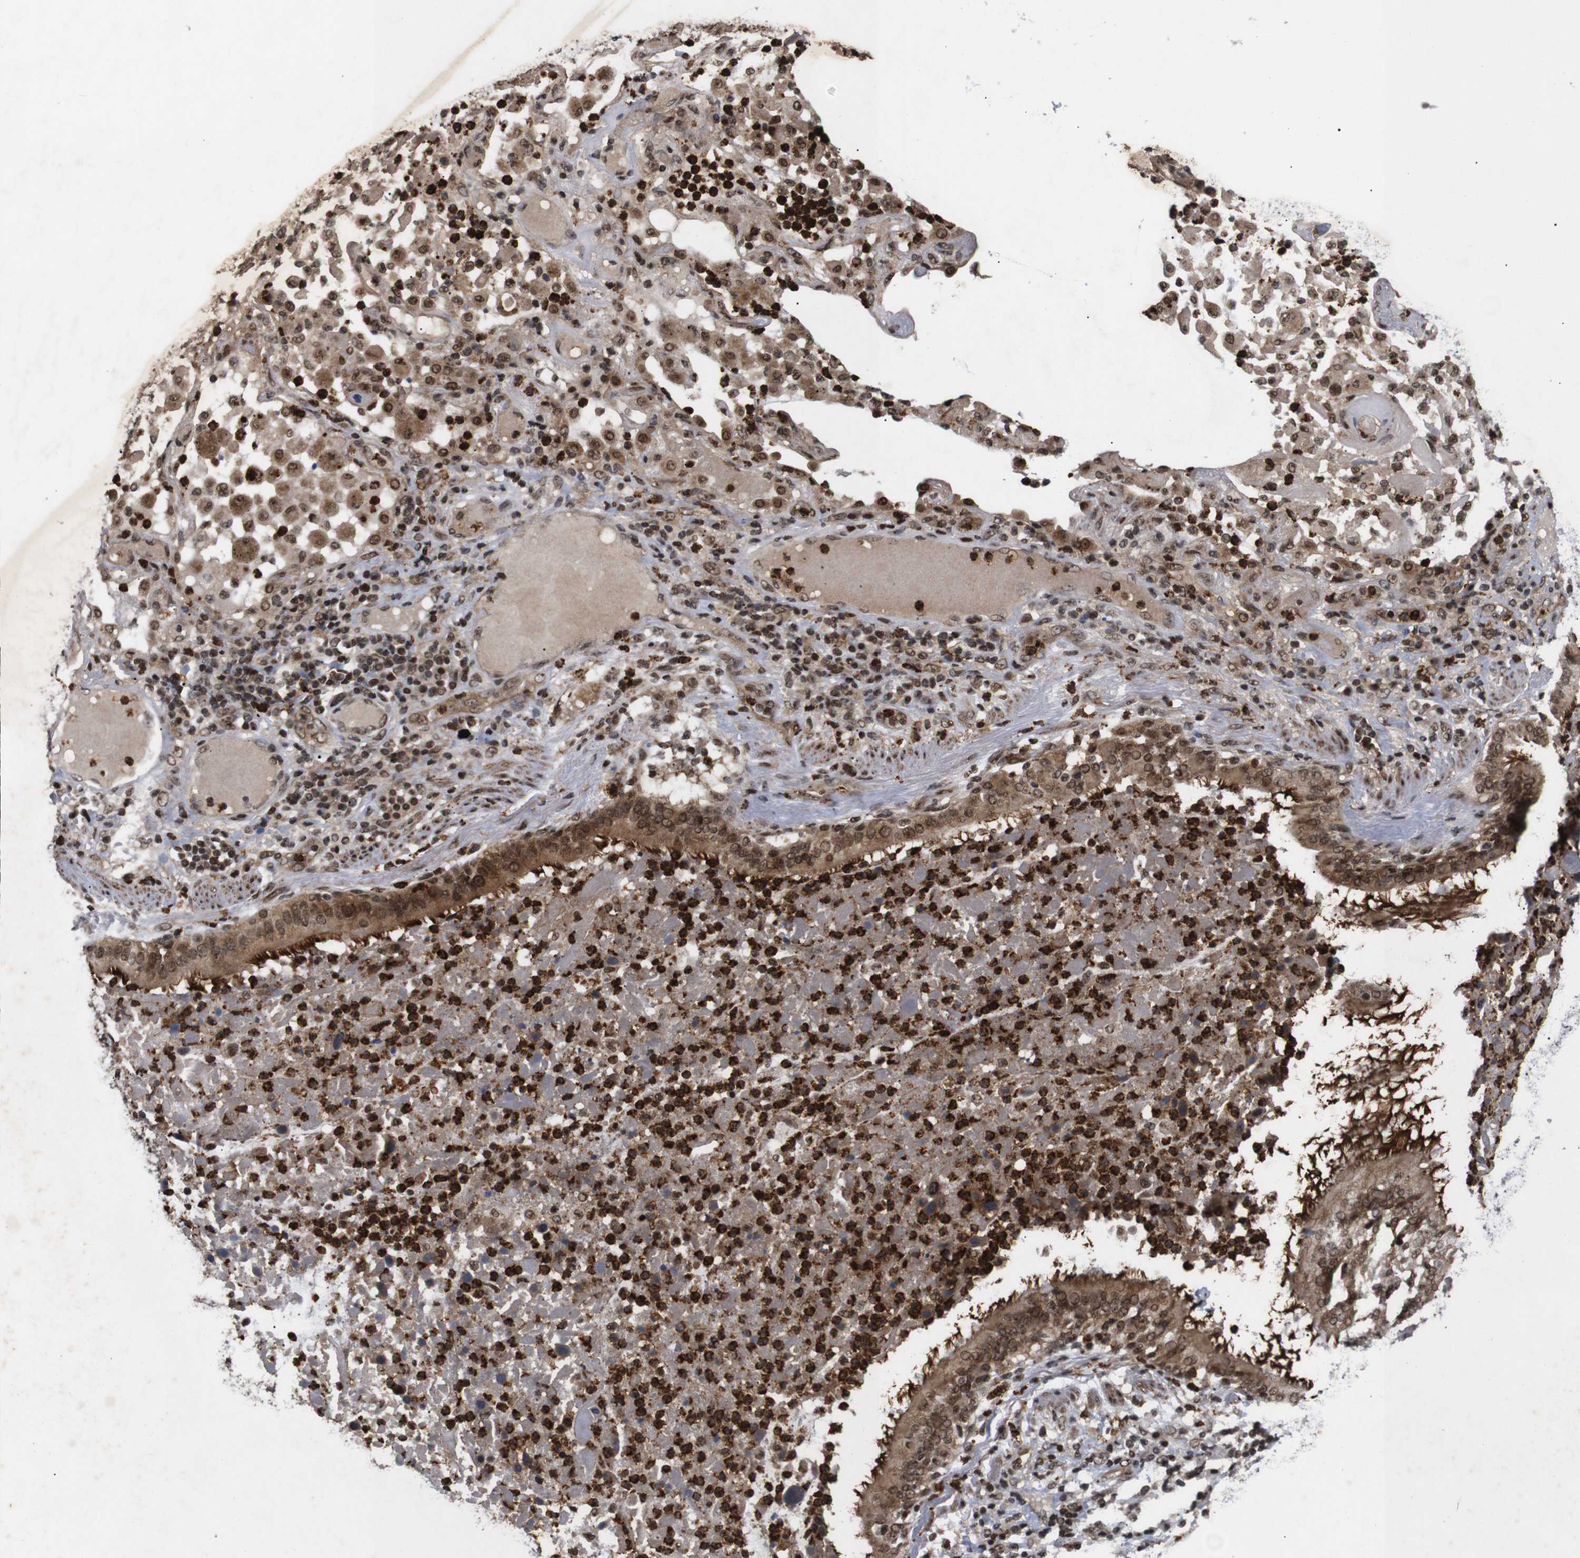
{"staining": {"intensity": "moderate", "quantity": ">75%", "location": "cytoplasmic/membranous,nuclear"}, "tissue": "lung cancer", "cell_type": "Tumor cells", "image_type": "cancer", "snomed": [{"axis": "morphology", "description": "Squamous cell carcinoma, NOS"}, {"axis": "topography", "description": "Lung"}], "caption": "Human squamous cell carcinoma (lung) stained with a brown dye reveals moderate cytoplasmic/membranous and nuclear positive positivity in approximately >75% of tumor cells.", "gene": "KIF23", "patient": {"sex": "male", "age": 57}}